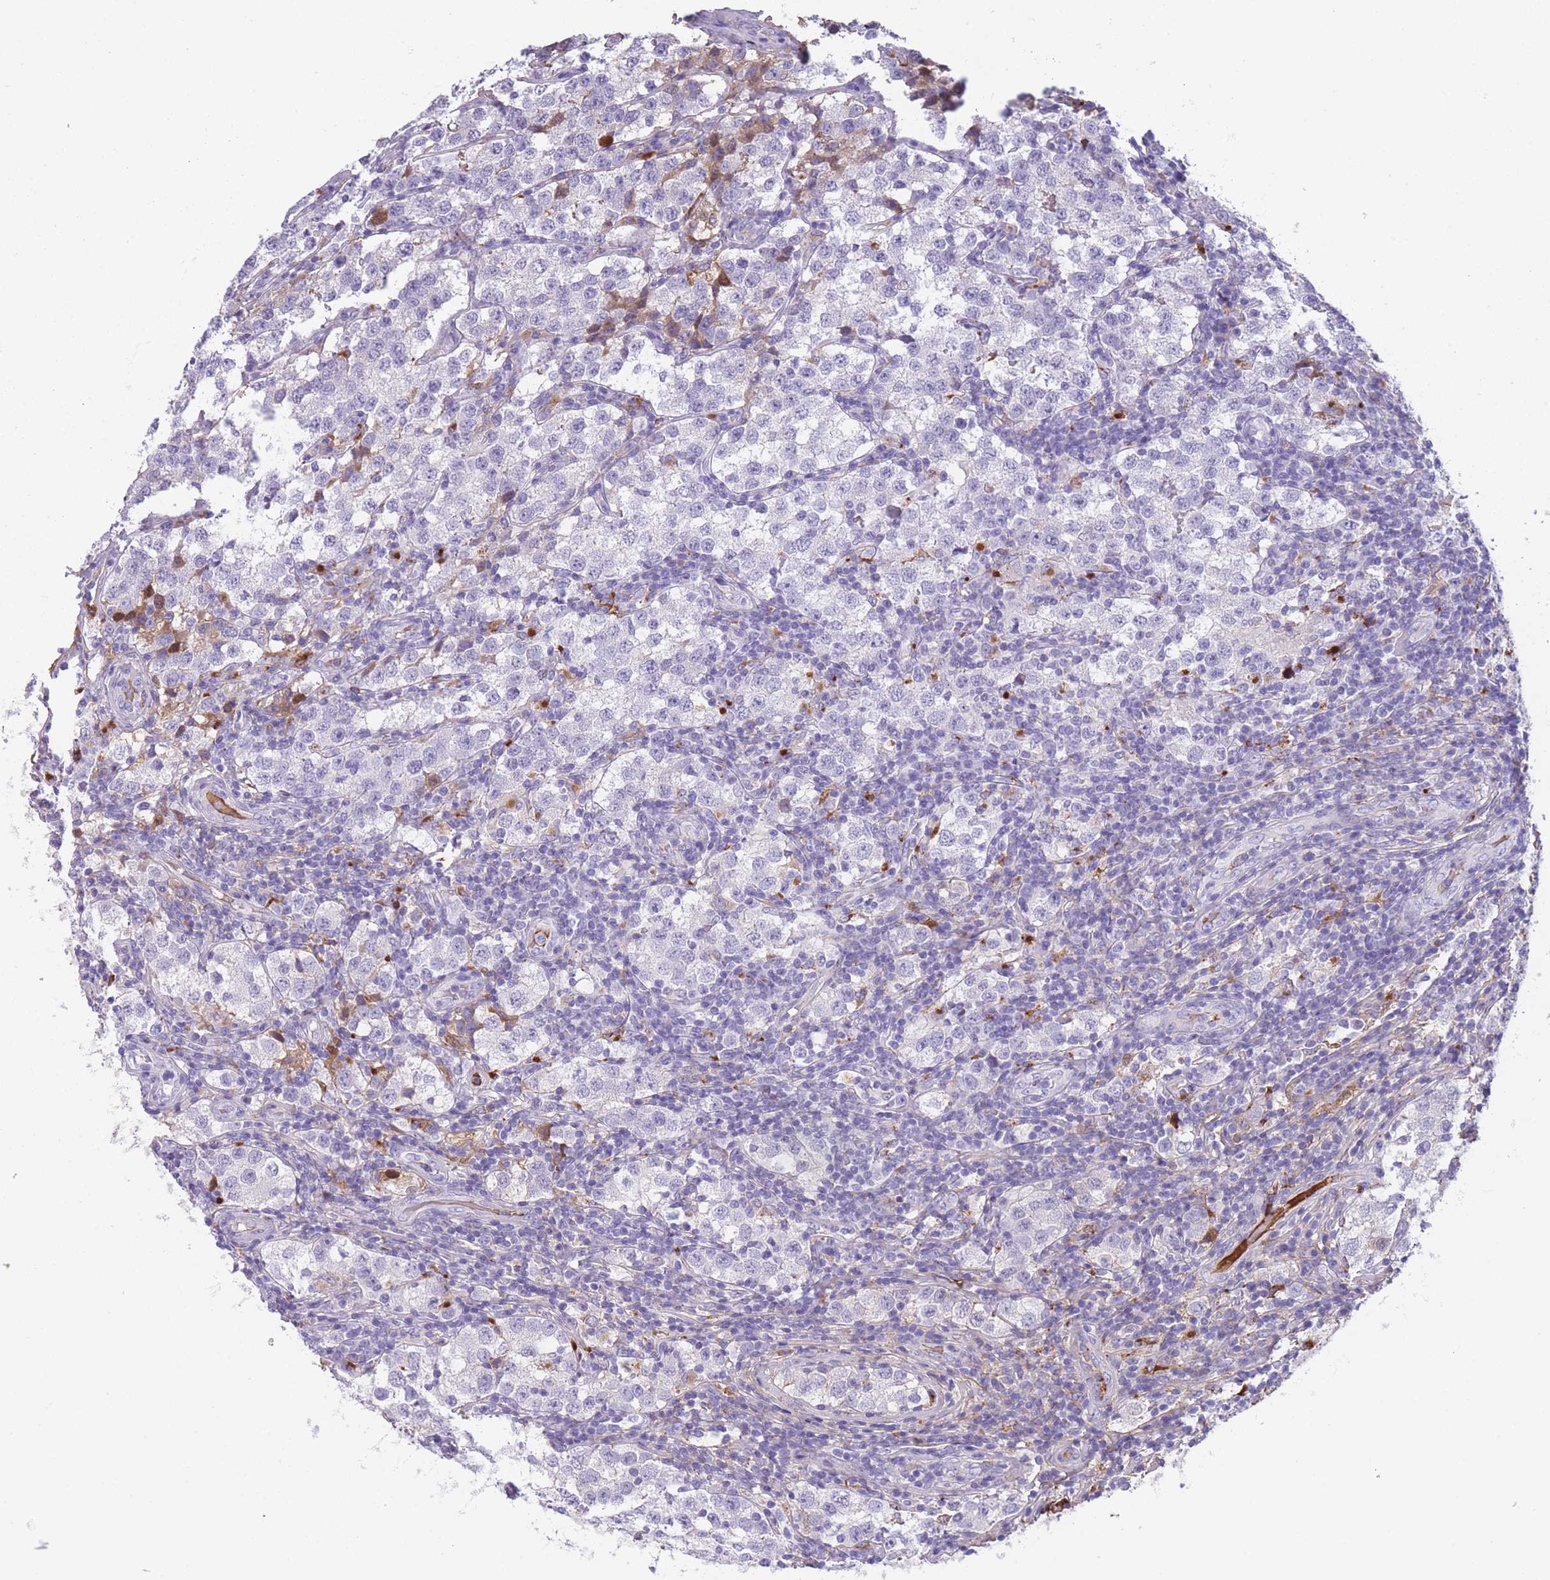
{"staining": {"intensity": "negative", "quantity": "none", "location": "none"}, "tissue": "testis cancer", "cell_type": "Tumor cells", "image_type": "cancer", "snomed": [{"axis": "morphology", "description": "Seminoma, NOS"}, {"axis": "topography", "description": "Testis"}], "caption": "DAB immunohistochemical staining of human seminoma (testis) demonstrates no significant staining in tumor cells.", "gene": "GNAT1", "patient": {"sex": "male", "age": 34}}